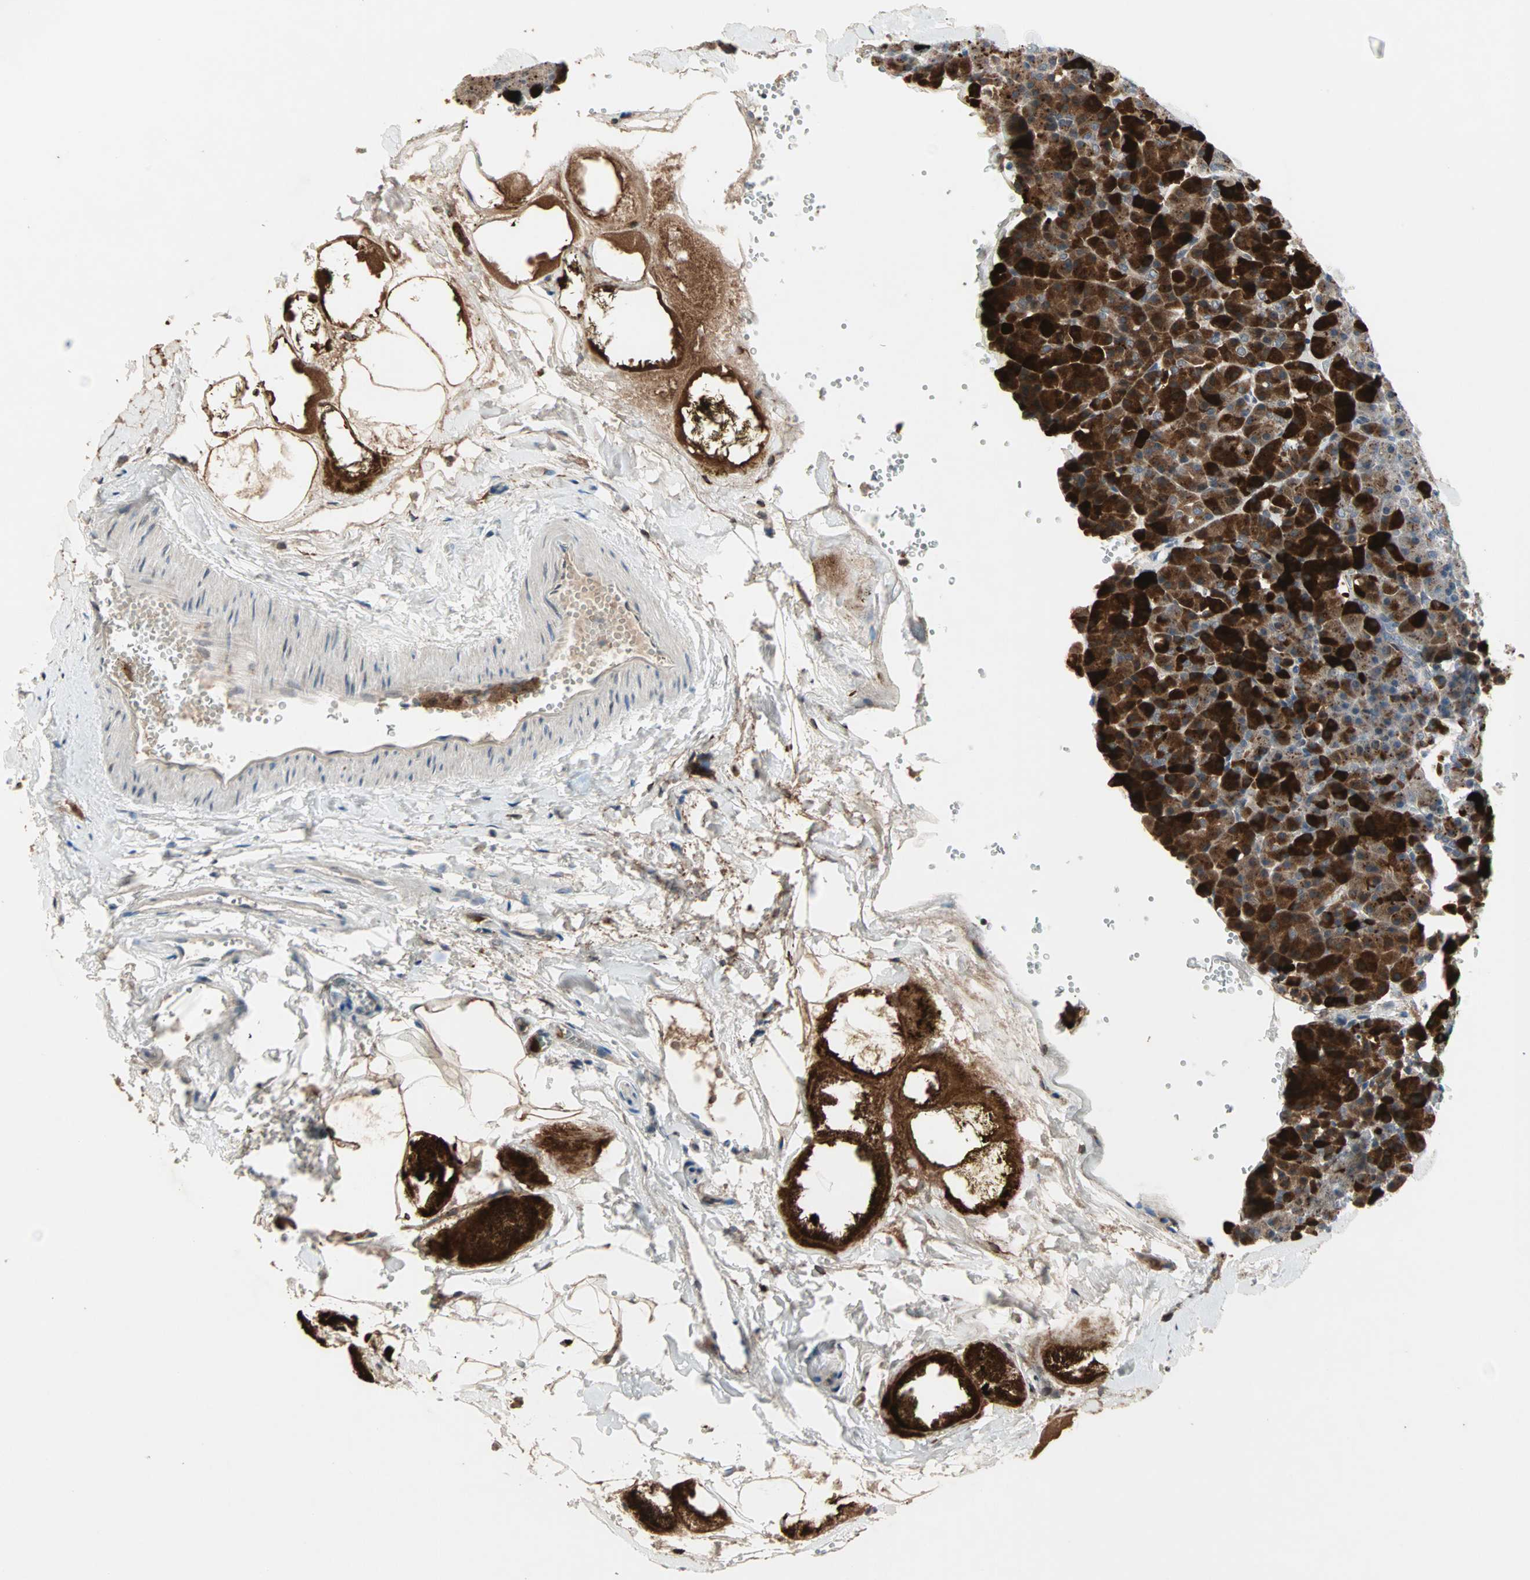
{"staining": {"intensity": "strong", "quantity": ">75%", "location": "cytoplasmic/membranous"}, "tissue": "pancreas", "cell_type": "Exocrine glandular cells", "image_type": "normal", "snomed": [{"axis": "morphology", "description": "Normal tissue, NOS"}, {"axis": "topography", "description": "Pancreas"}], "caption": "This micrograph demonstrates immunohistochemistry staining of benign pancreas, with high strong cytoplasmic/membranous staining in approximately >75% of exocrine glandular cells.", "gene": "PROS1", "patient": {"sex": "female", "age": 35}}